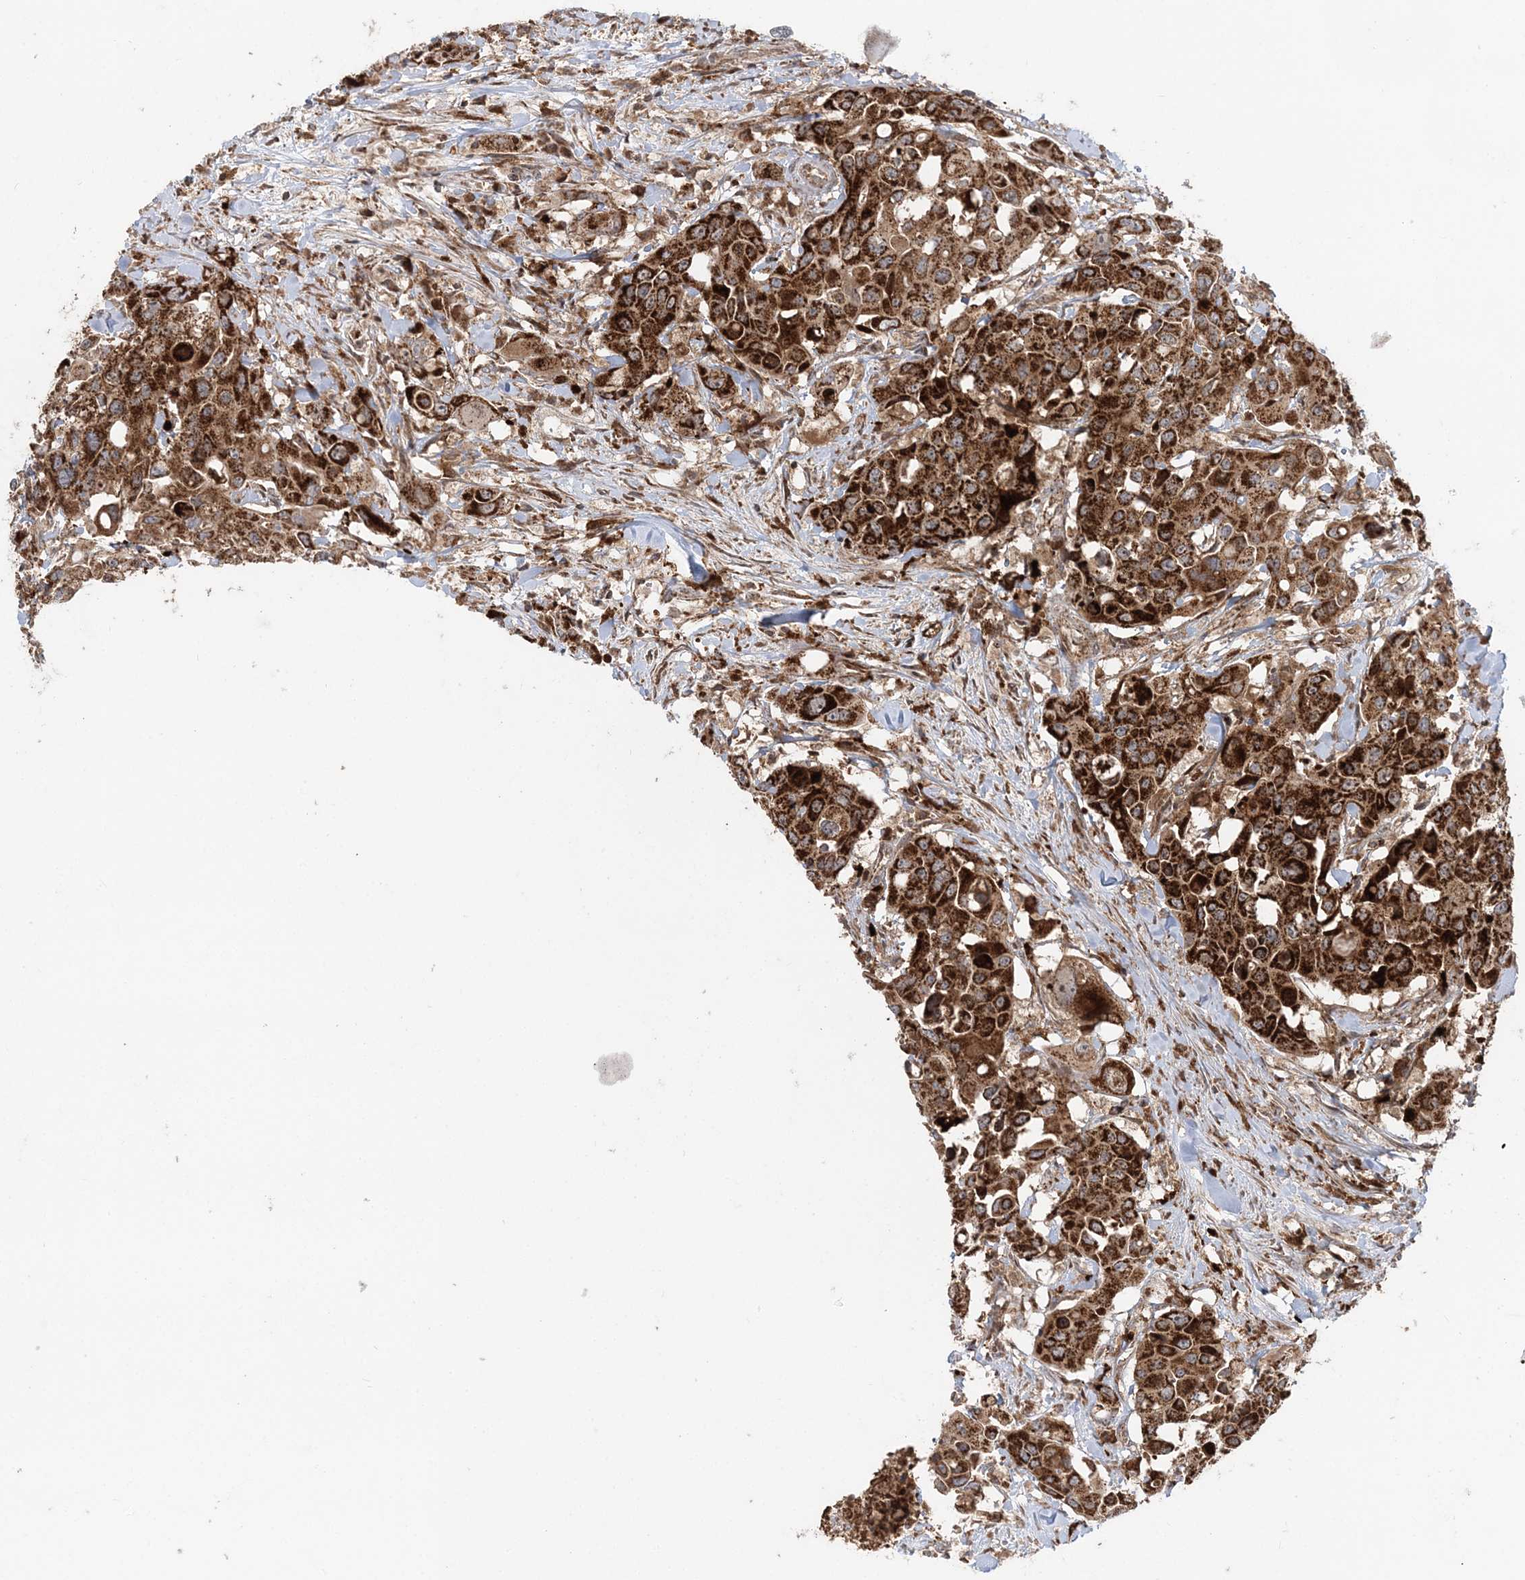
{"staining": {"intensity": "strong", "quantity": ">75%", "location": "cytoplasmic/membranous"}, "tissue": "colorectal cancer", "cell_type": "Tumor cells", "image_type": "cancer", "snomed": [{"axis": "morphology", "description": "Adenocarcinoma, NOS"}, {"axis": "topography", "description": "Colon"}], "caption": "Immunohistochemical staining of human colorectal adenocarcinoma displays strong cytoplasmic/membranous protein staining in approximately >75% of tumor cells.", "gene": "LRPPRC", "patient": {"sex": "male", "age": 77}}